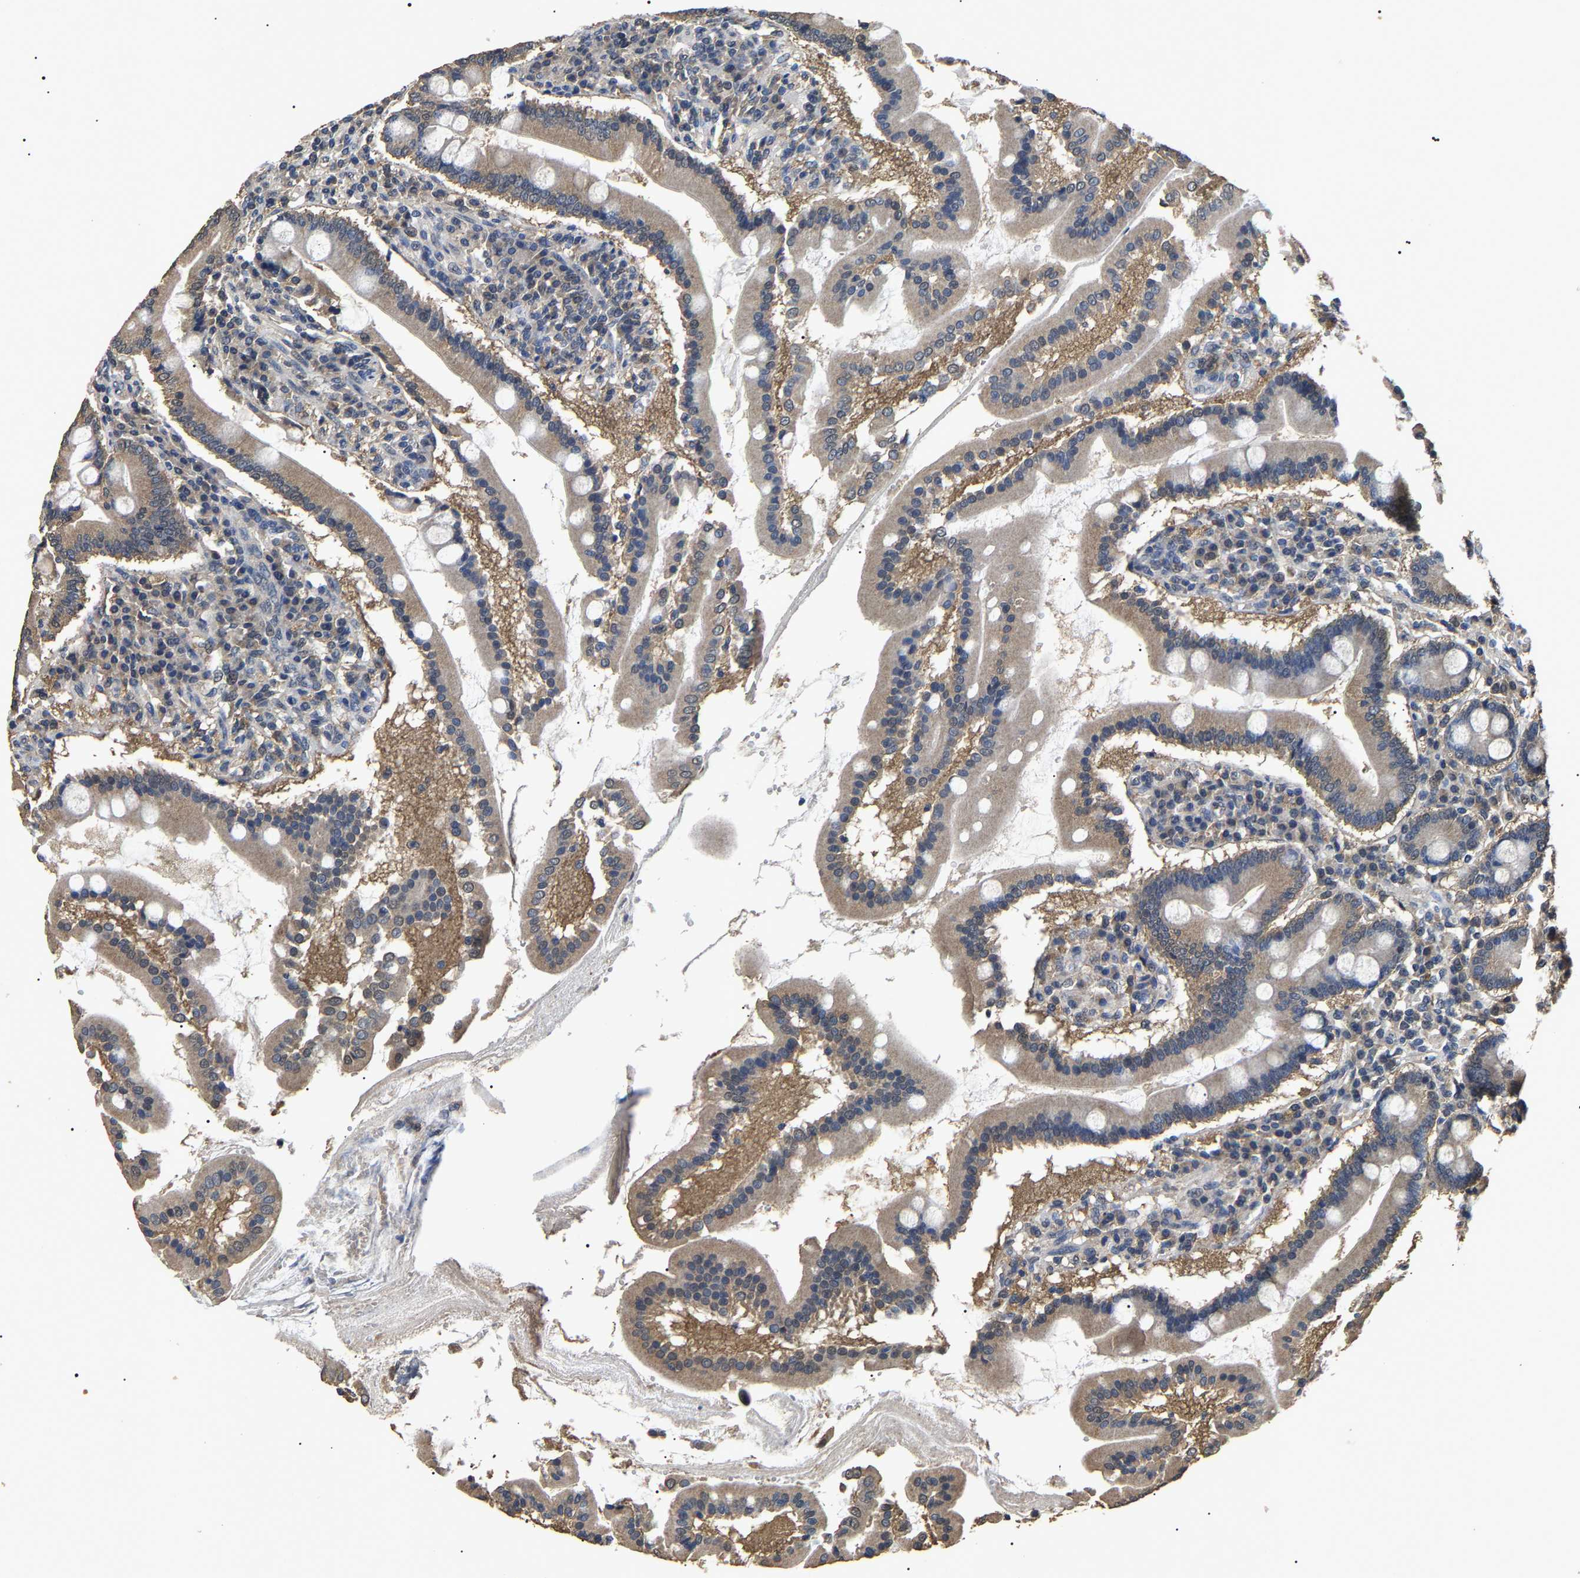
{"staining": {"intensity": "weak", "quantity": ">75%", "location": "cytoplasmic/membranous"}, "tissue": "duodenum", "cell_type": "Glandular cells", "image_type": "normal", "snomed": [{"axis": "morphology", "description": "Normal tissue, NOS"}, {"axis": "topography", "description": "Duodenum"}], "caption": "Immunohistochemical staining of benign human duodenum reveals low levels of weak cytoplasmic/membranous expression in approximately >75% of glandular cells. (IHC, brightfield microscopy, high magnification).", "gene": "PSMD8", "patient": {"sex": "male", "age": 50}}